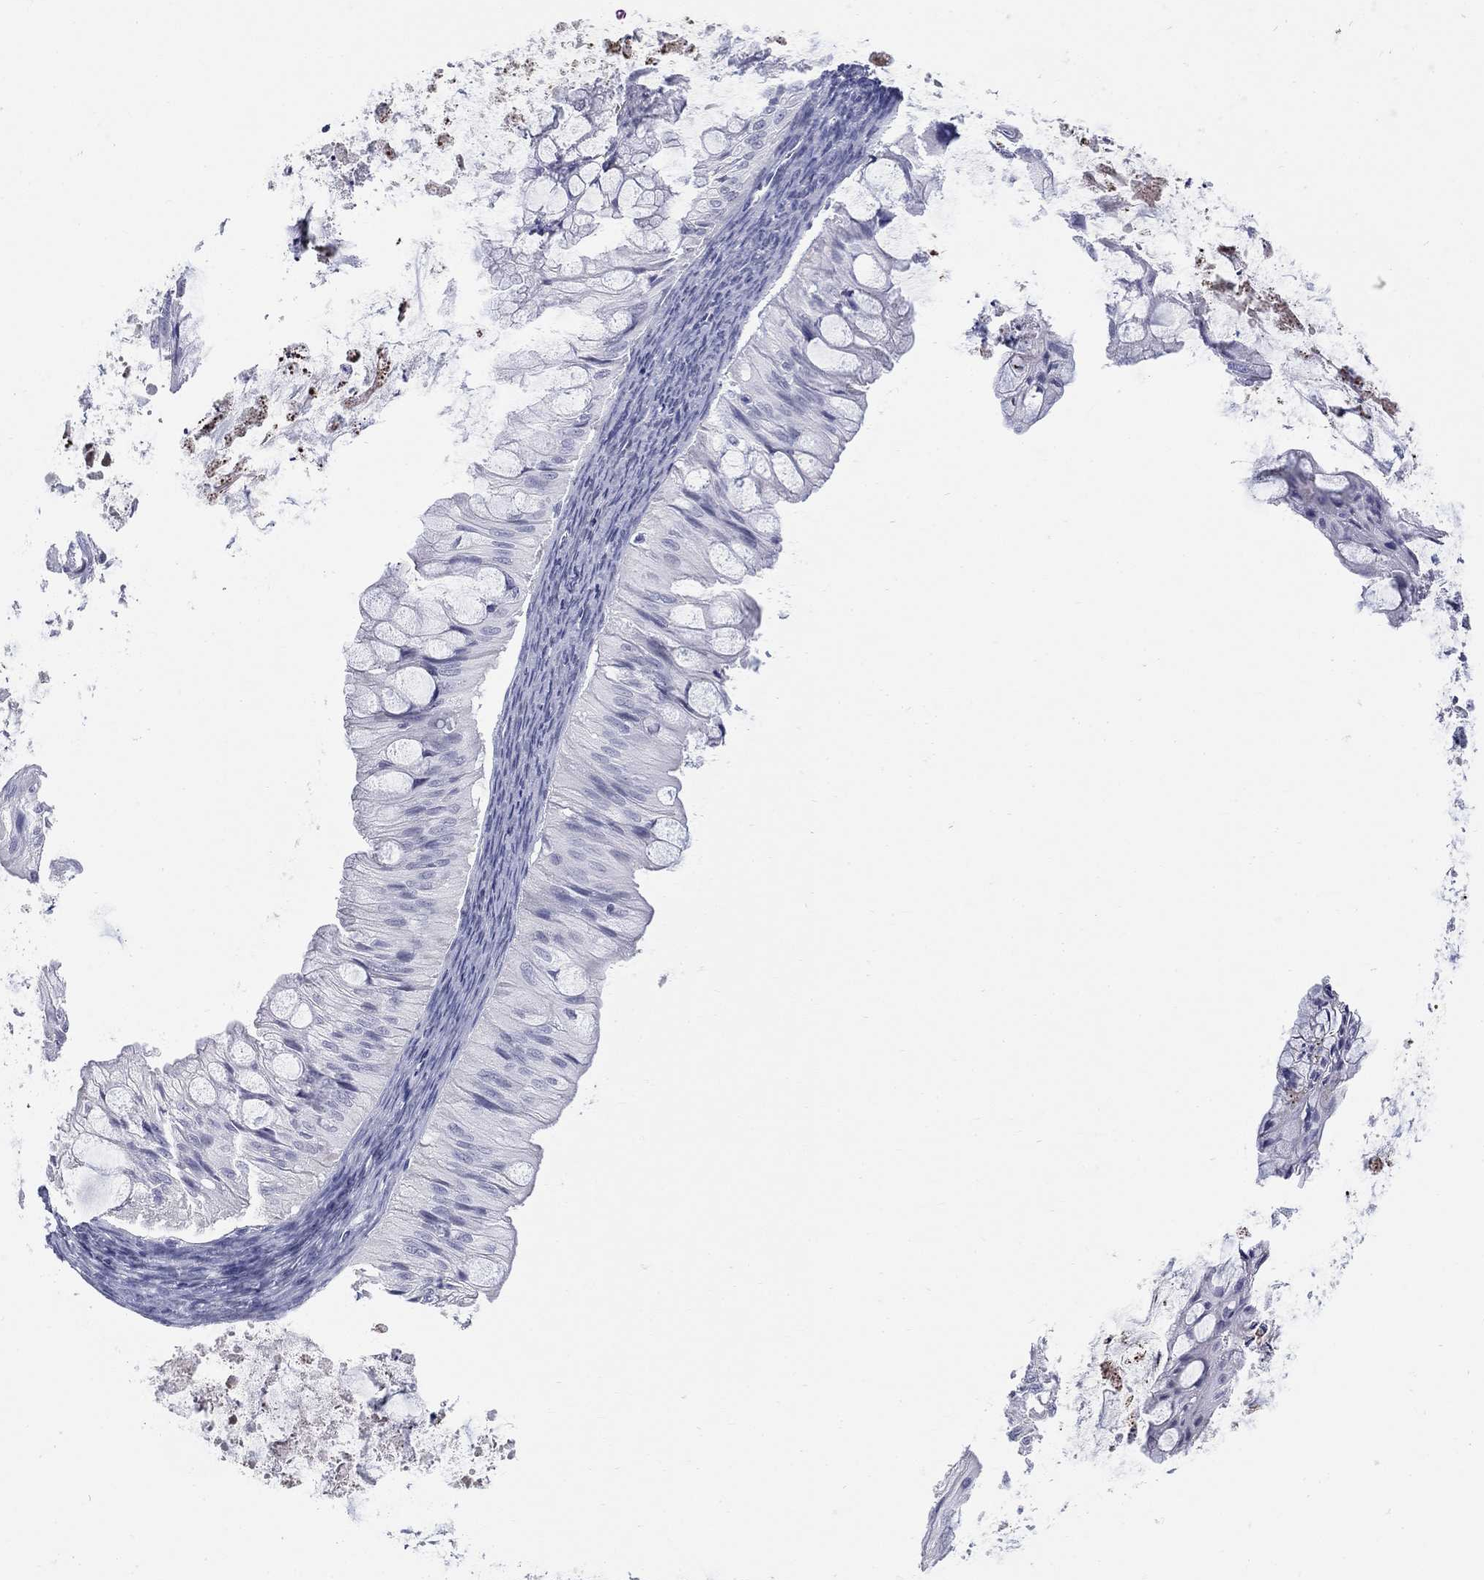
{"staining": {"intensity": "negative", "quantity": "none", "location": "none"}, "tissue": "ovarian cancer", "cell_type": "Tumor cells", "image_type": "cancer", "snomed": [{"axis": "morphology", "description": "Cystadenocarcinoma, mucinous, NOS"}, {"axis": "topography", "description": "Ovary"}], "caption": "Tumor cells are negative for brown protein staining in ovarian mucinous cystadenocarcinoma.", "gene": "ECEL1", "patient": {"sex": "female", "age": 57}}